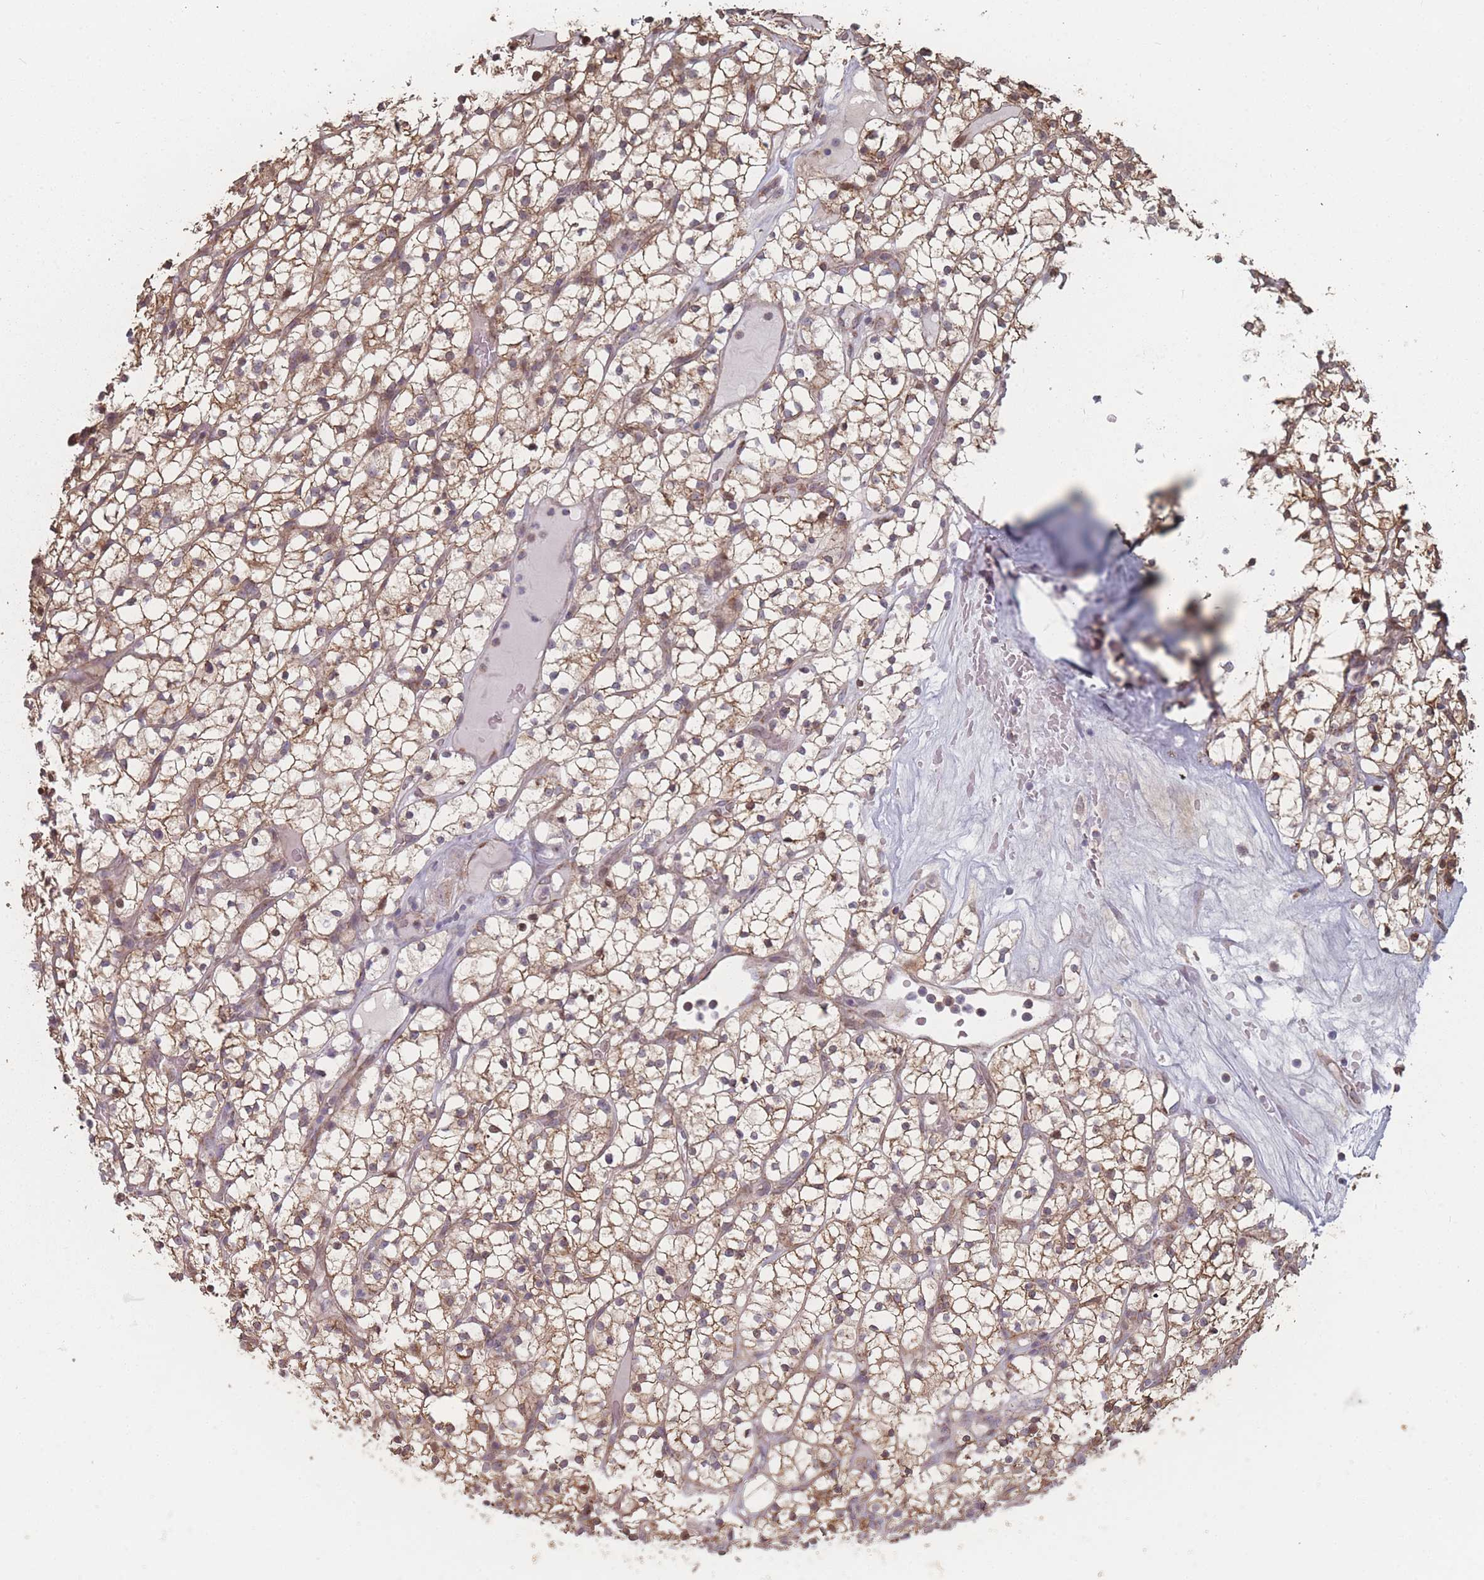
{"staining": {"intensity": "moderate", "quantity": ">75%", "location": "cytoplasmic/membranous"}, "tissue": "renal cancer", "cell_type": "Tumor cells", "image_type": "cancer", "snomed": [{"axis": "morphology", "description": "Adenocarcinoma, NOS"}, {"axis": "topography", "description": "Kidney"}], "caption": "DAB (3,3'-diaminobenzidine) immunohistochemical staining of adenocarcinoma (renal) reveals moderate cytoplasmic/membranous protein expression in approximately >75% of tumor cells.", "gene": "PSMB3", "patient": {"sex": "female", "age": 64}}